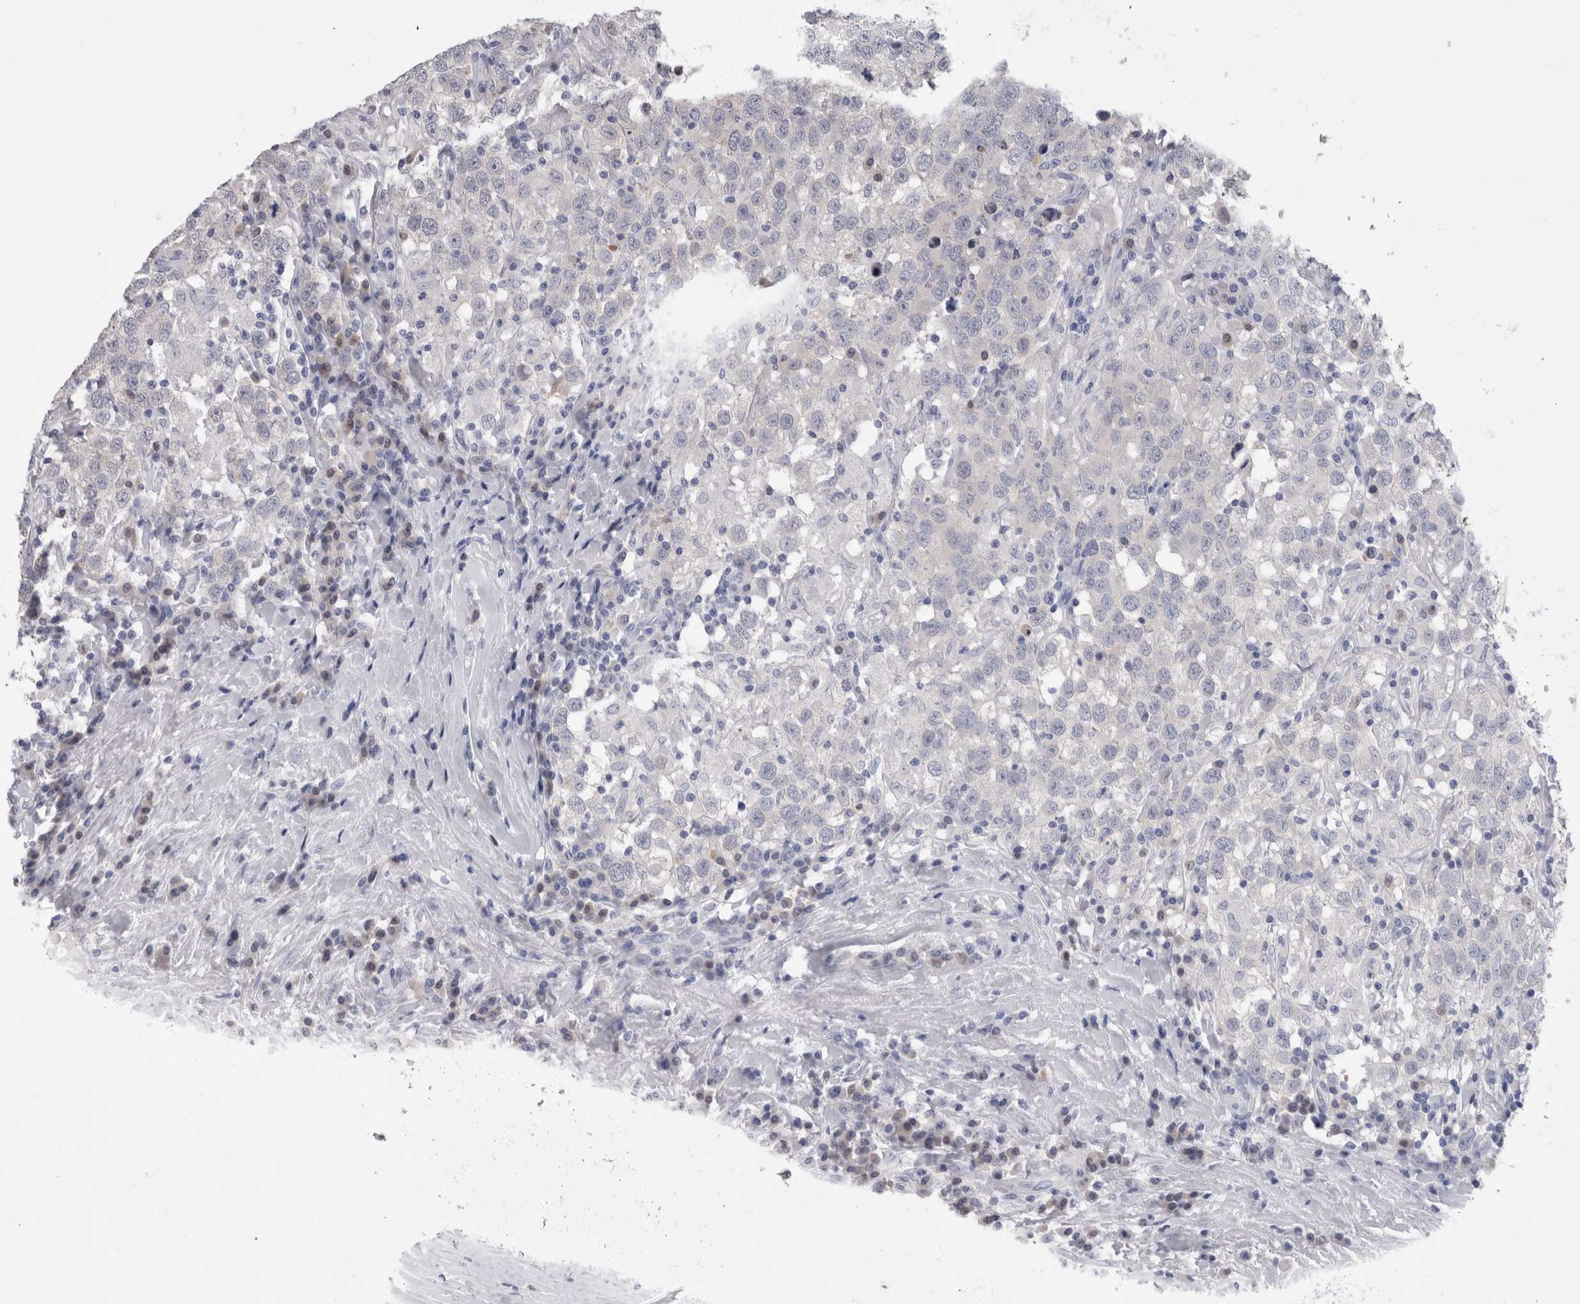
{"staining": {"intensity": "negative", "quantity": "none", "location": "none"}, "tissue": "testis cancer", "cell_type": "Tumor cells", "image_type": "cancer", "snomed": [{"axis": "morphology", "description": "Seminoma, NOS"}, {"axis": "topography", "description": "Testis"}], "caption": "Tumor cells are negative for brown protein staining in testis cancer.", "gene": "CA8", "patient": {"sex": "male", "age": 41}}